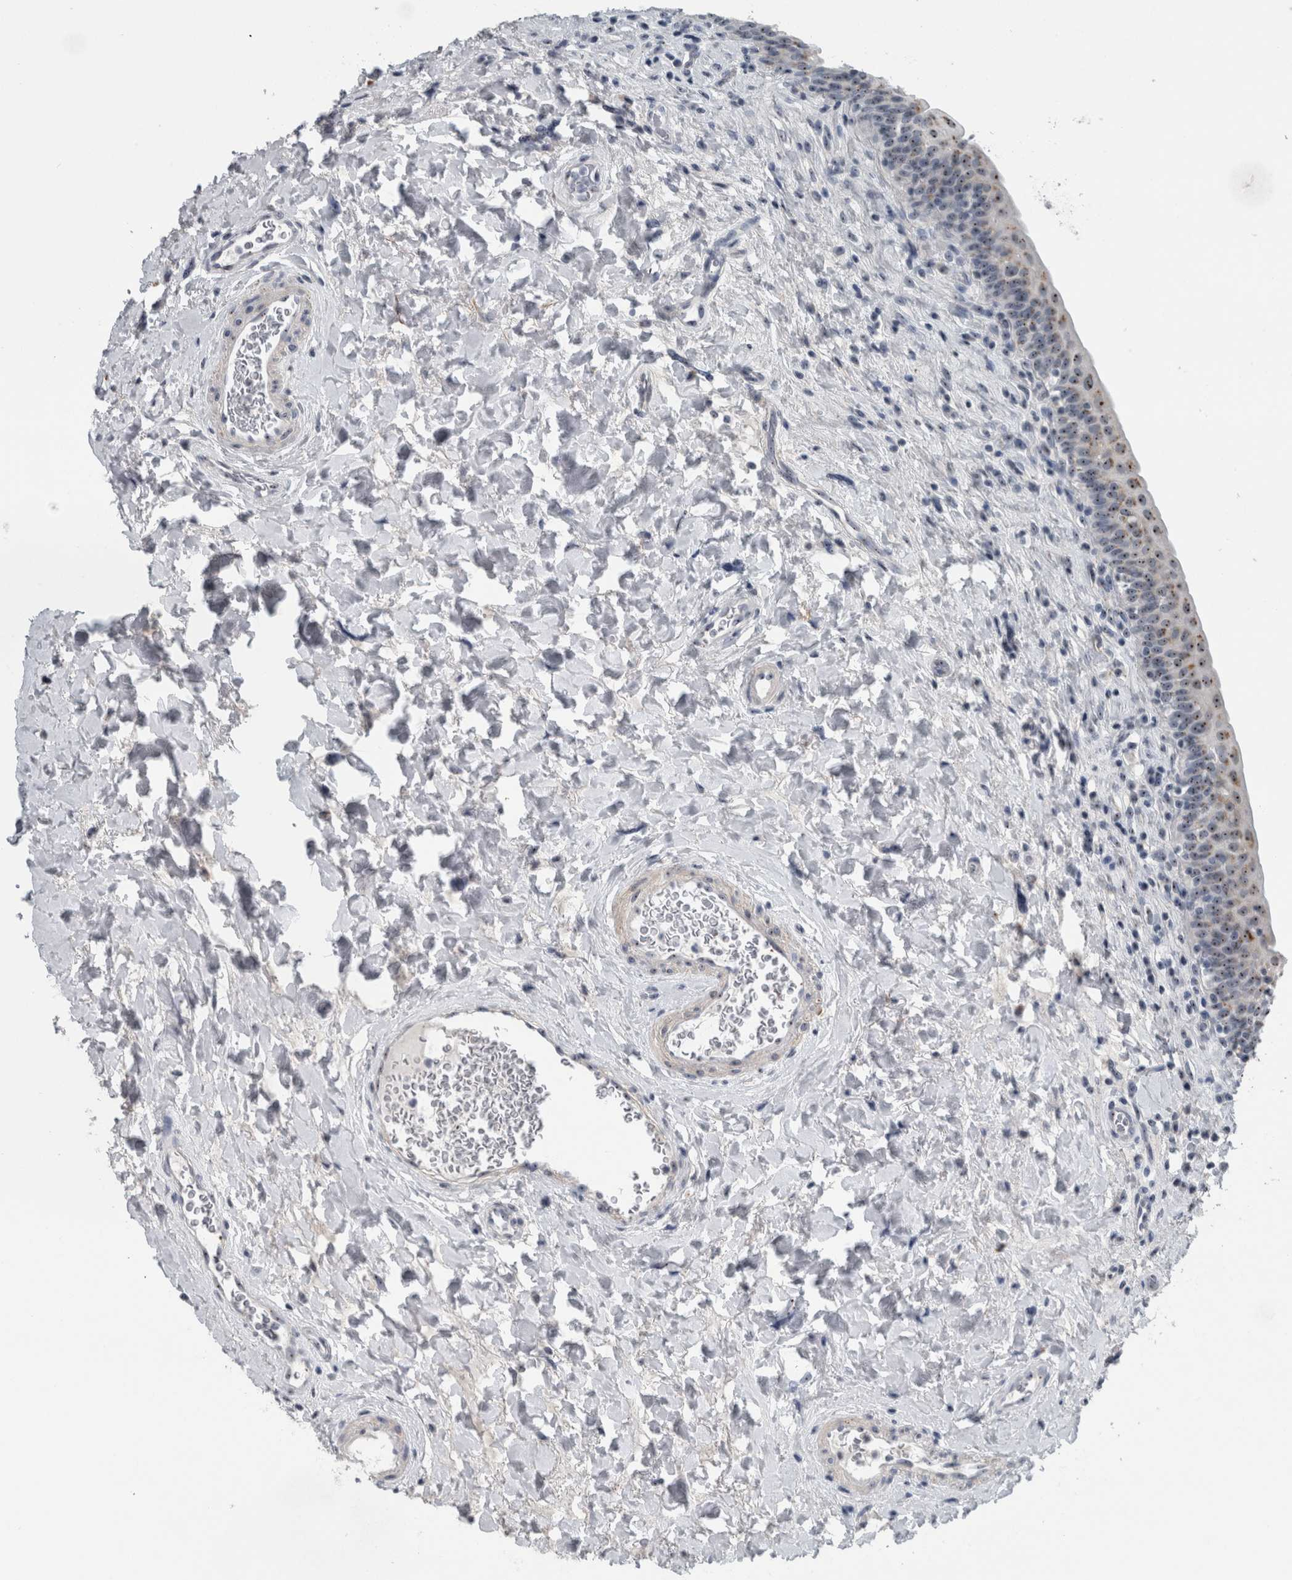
{"staining": {"intensity": "moderate", "quantity": ">75%", "location": "nuclear"}, "tissue": "urinary bladder", "cell_type": "Urothelial cells", "image_type": "normal", "snomed": [{"axis": "morphology", "description": "Normal tissue, NOS"}, {"axis": "topography", "description": "Urinary bladder"}], "caption": "Protein staining of benign urinary bladder displays moderate nuclear positivity in about >75% of urothelial cells.", "gene": "UTP6", "patient": {"sex": "male", "age": 83}}